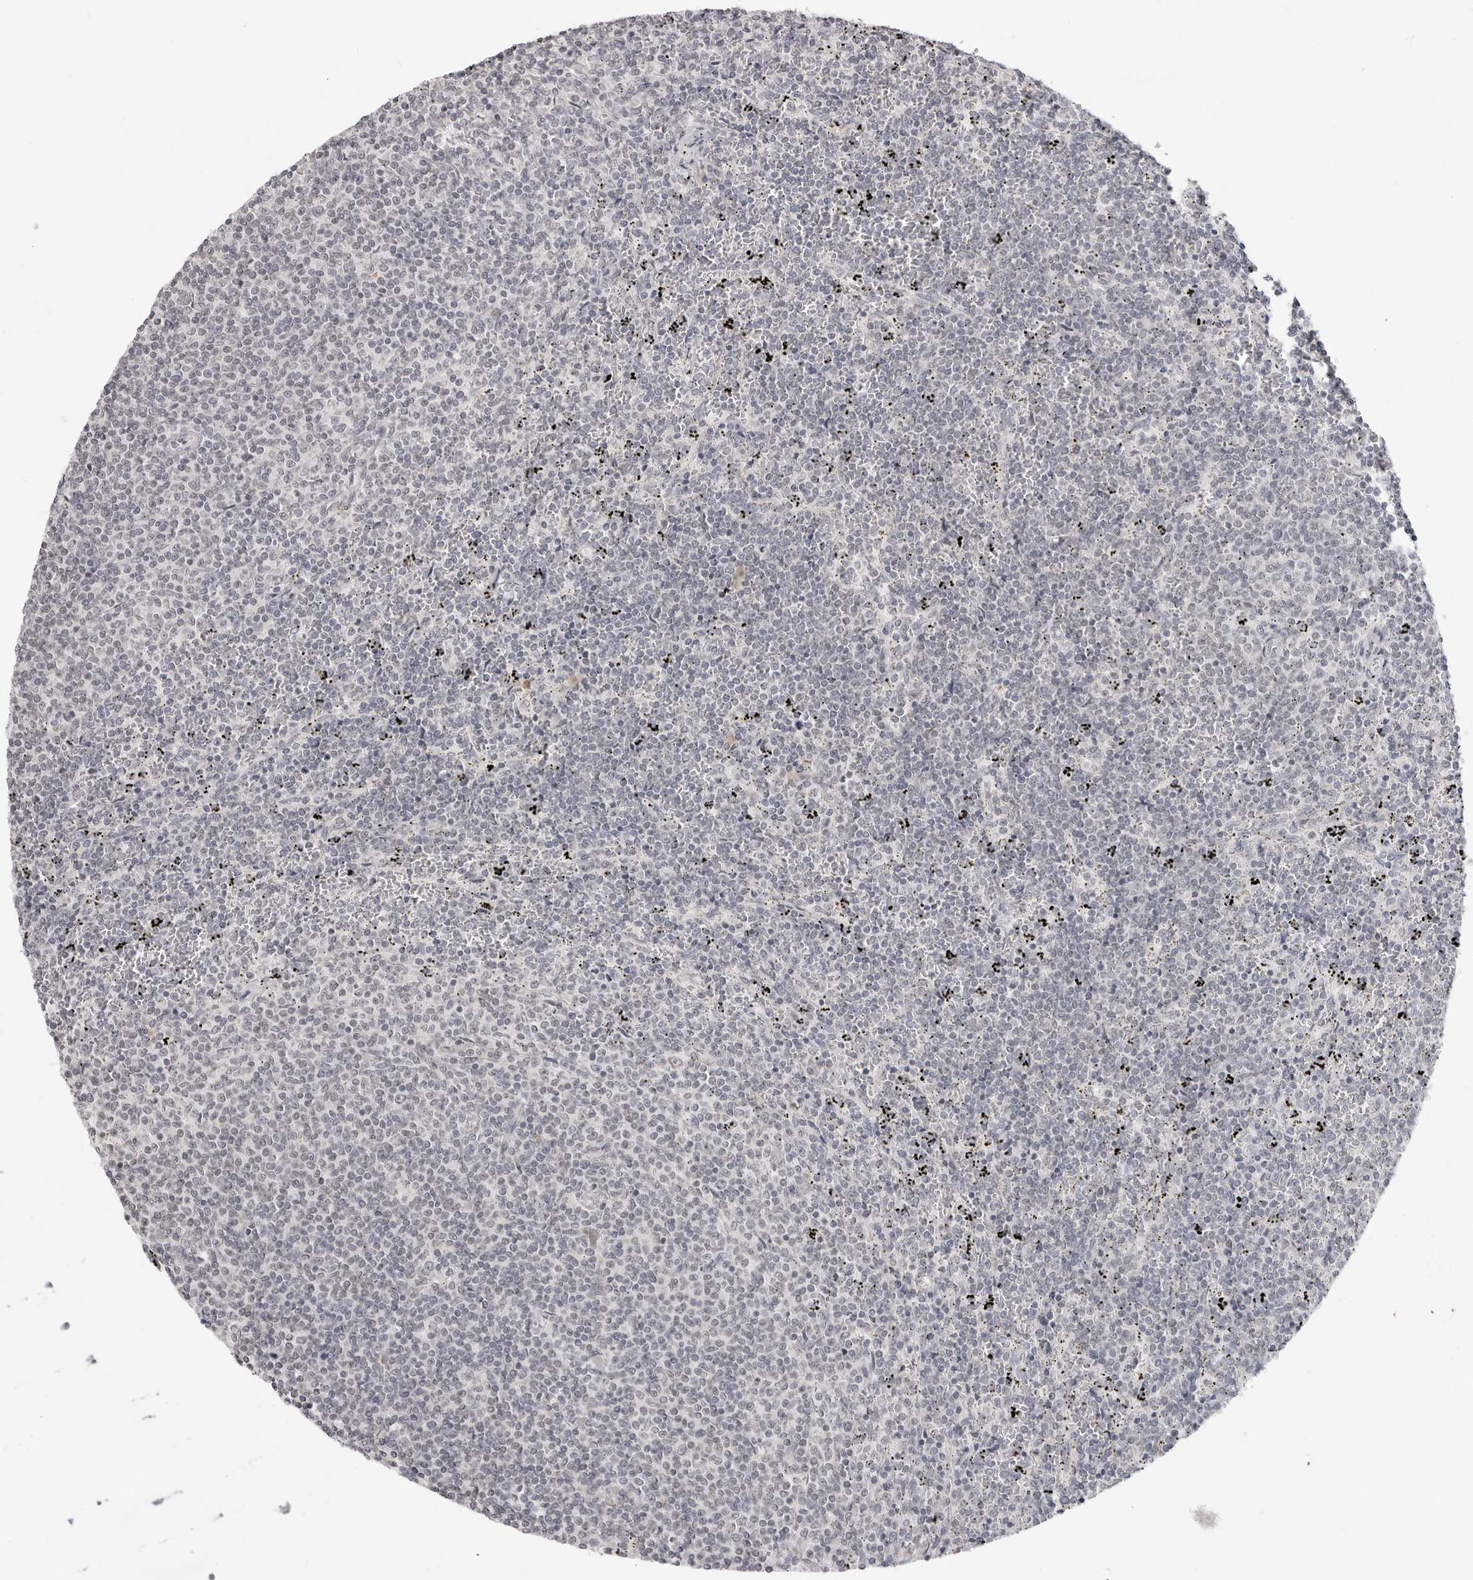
{"staining": {"intensity": "negative", "quantity": "none", "location": "none"}, "tissue": "lymphoma", "cell_type": "Tumor cells", "image_type": "cancer", "snomed": [{"axis": "morphology", "description": "Malignant lymphoma, non-Hodgkin's type, Low grade"}, {"axis": "topography", "description": "Spleen"}], "caption": "Malignant lymphoma, non-Hodgkin's type (low-grade) stained for a protein using immunohistochemistry (IHC) displays no expression tumor cells.", "gene": "ACP6", "patient": {"sex": "female", "age": 50}}